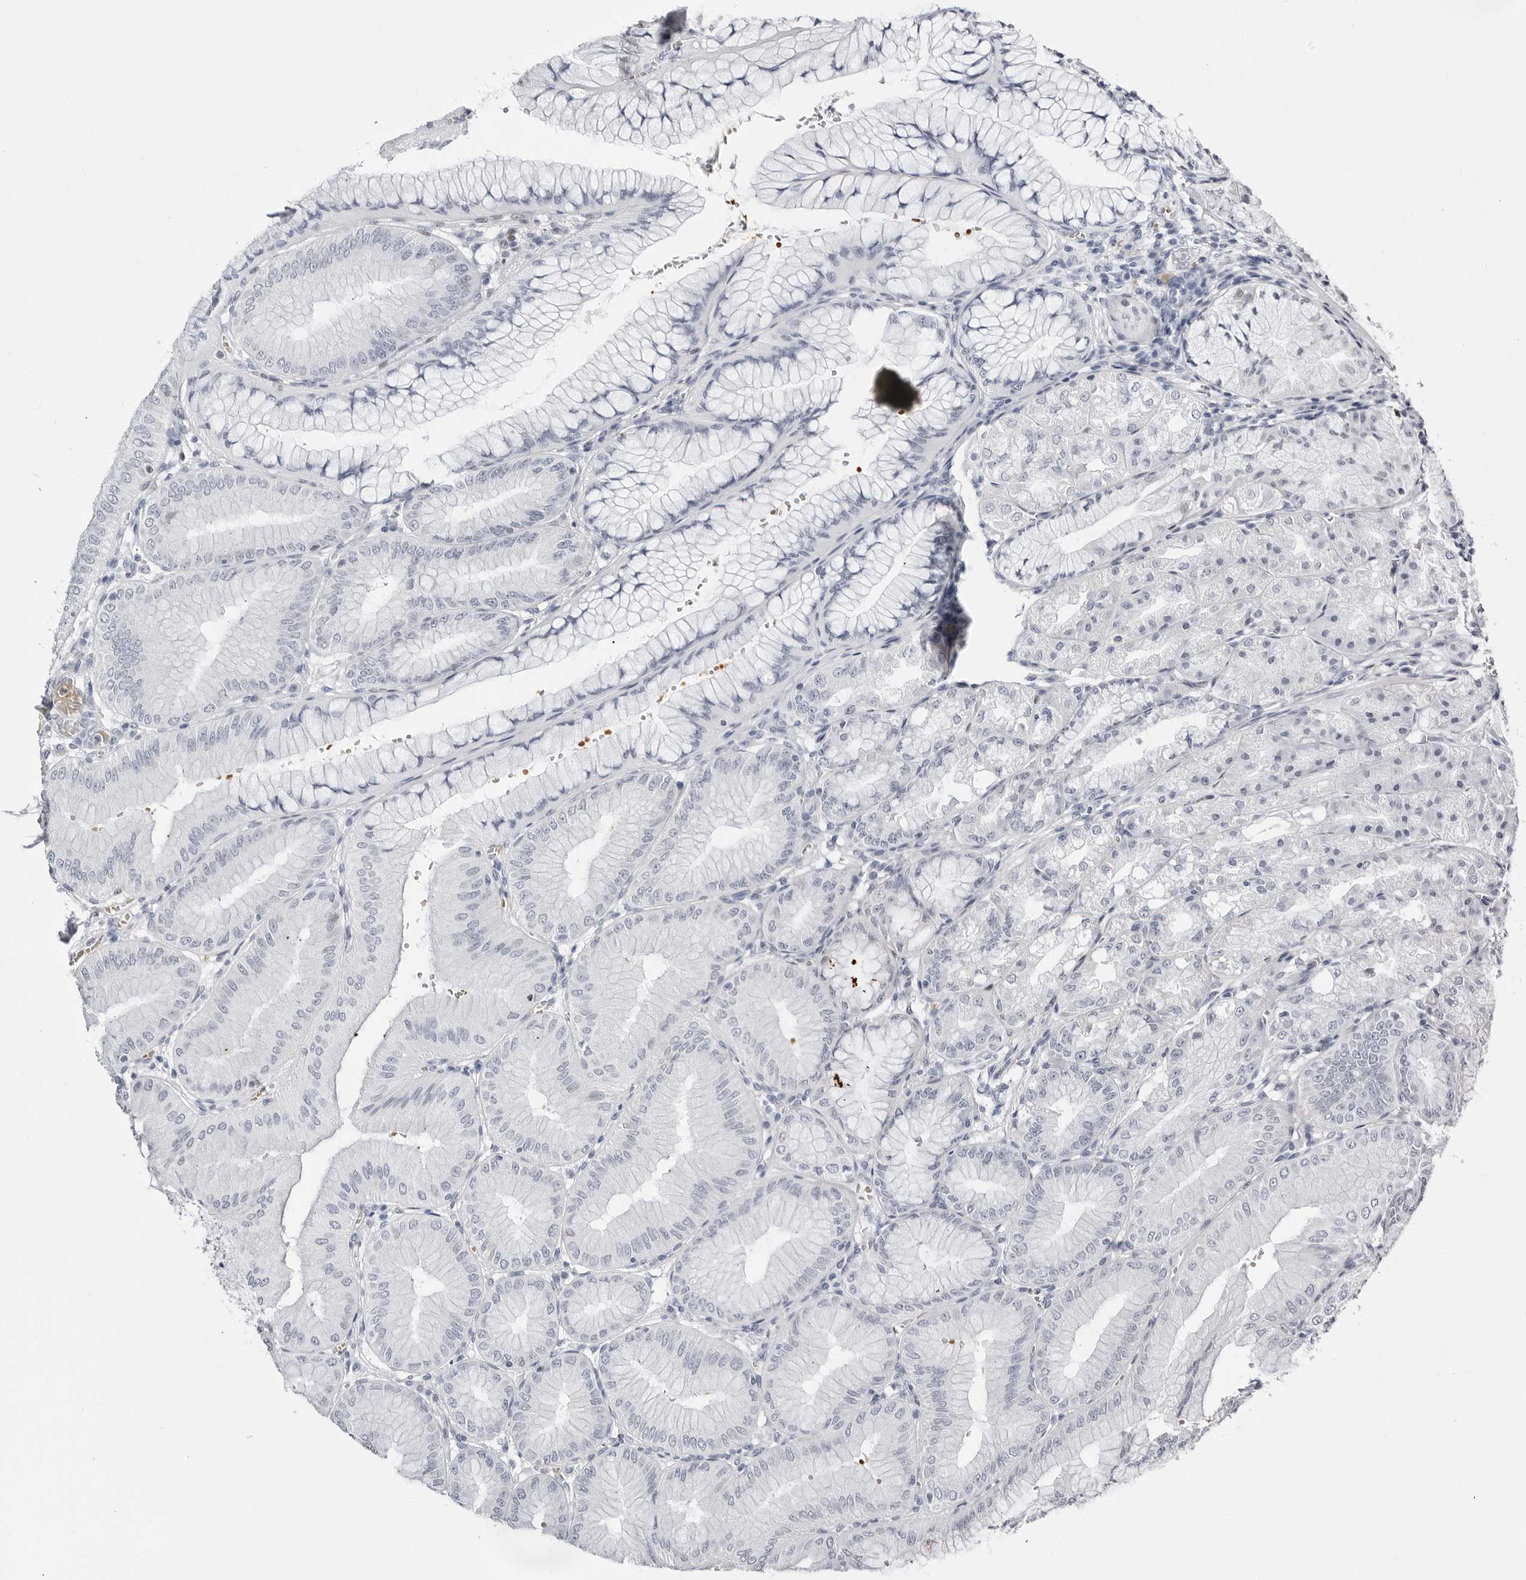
{"staining": {"intensity": "negative", "quantity": "none", "location": "none"}, "tissue": "stomach", "cell_type": "Glandular cells", "image_type": "normal", "snomed": [{"axis": "morphology", "description": "Normal tissue, NOS"}, {"axis": "topography", "description": "Stomach, lower"}], "caption": "Immunohistochemistry micrograph of unremarkable stomach: stomach stained with DAB (3,3'-diaminobenzidine) reveals no significant protein staining in glandular cells.", "gene": "VEZF1", "patient": {"sex": "male", "age": 71}}